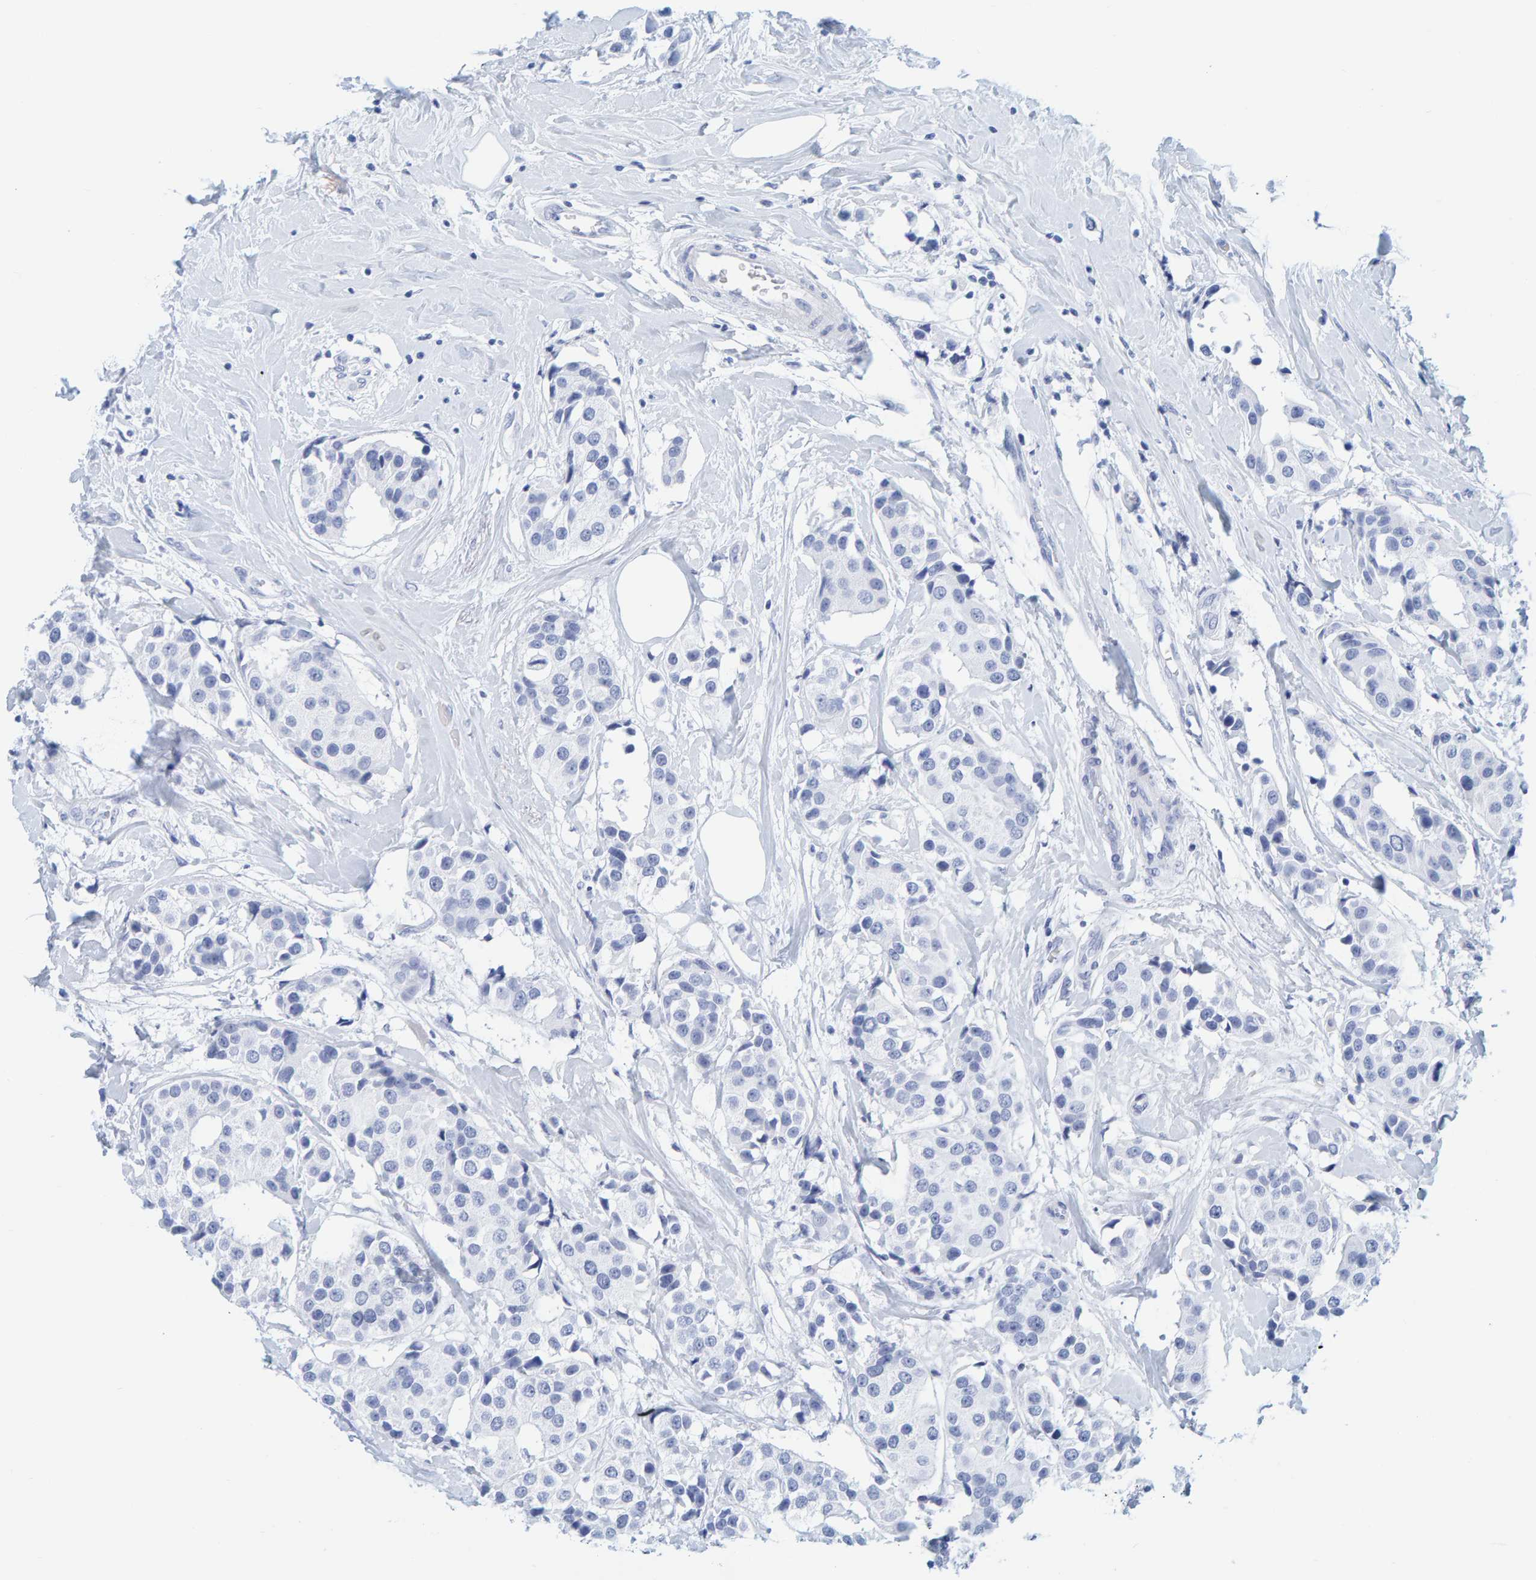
{"staining": {"intensity": "negative", "quantity": "none", "location": "none"}, "tissue": "breast cancer", "cell_type": "Tumor cells", "image_type": "cancer", "snomed": [{"axis": "morphology", "description": "Normal tissue, NOS"}, {"axis": "morphology", "description": "Duct carcinoma"}, {"axis": "topography", "description": "Breast"}], "caption": "Tumor cells are negative for protein expression in human breast intraductal carcinoma.", "gene": "SFTPC", "patient": {"sex": "female", "age": 39}}